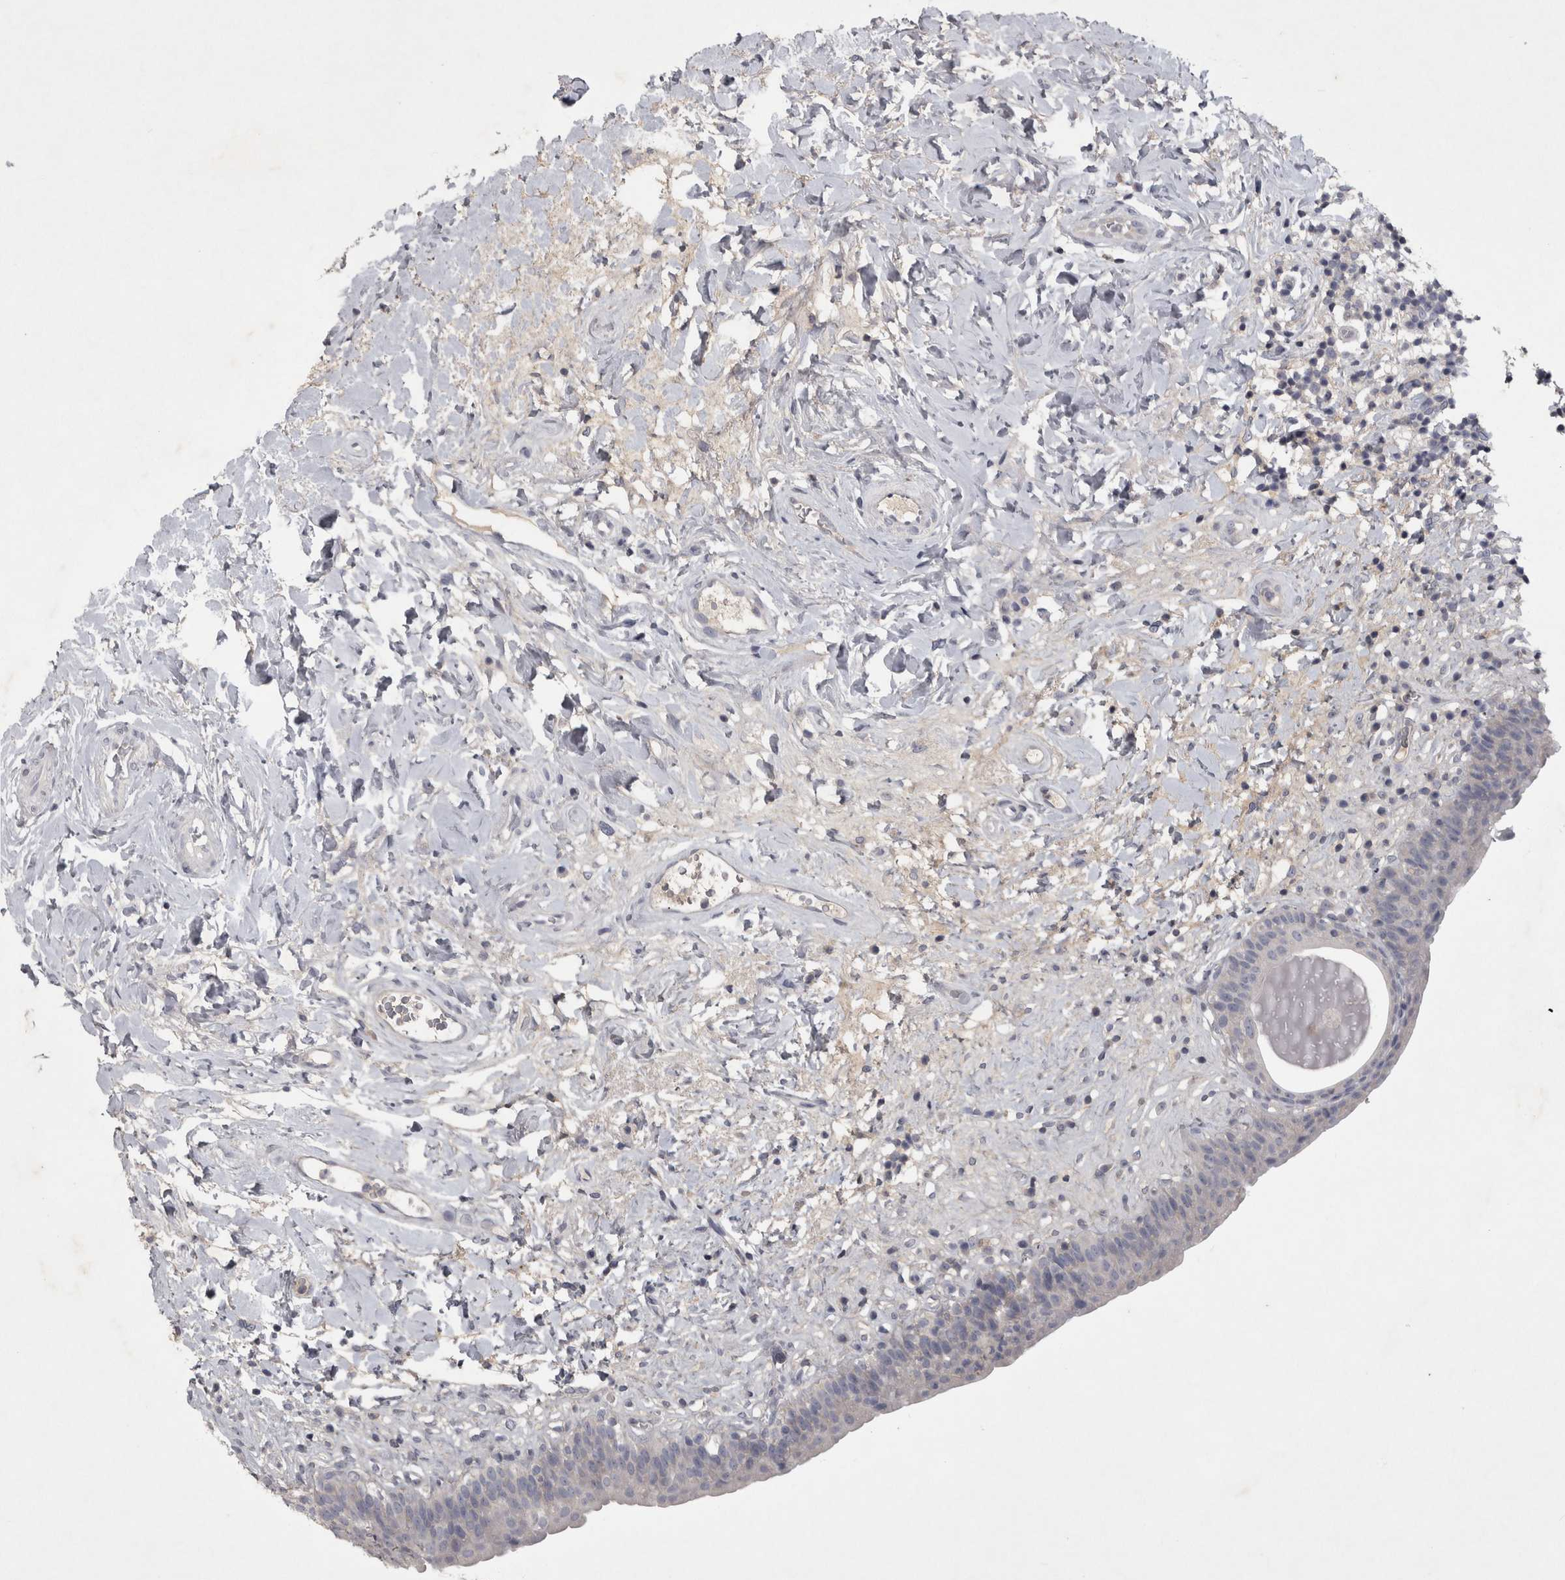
{"staining": {"intensity": "negative", "quantity": "none", "location": "none"}, "tissue": "urinary bladder", "cell_type": "Urothelial cells", "image_type": "normal", "snomed": [{"axis": "morphology", "description": "Normal tissue, NOS"}, {"axis": "topography", "description": "Urinary bladder"}], "caption": "High power microscopy histopathology image of an IHC image of normal urinary bladder, revealing no significant expression in urothelial cells. Nuclei are stained in blue.", "gene": "ENPP7", "patient": {"sex": "male", "age": 83}}